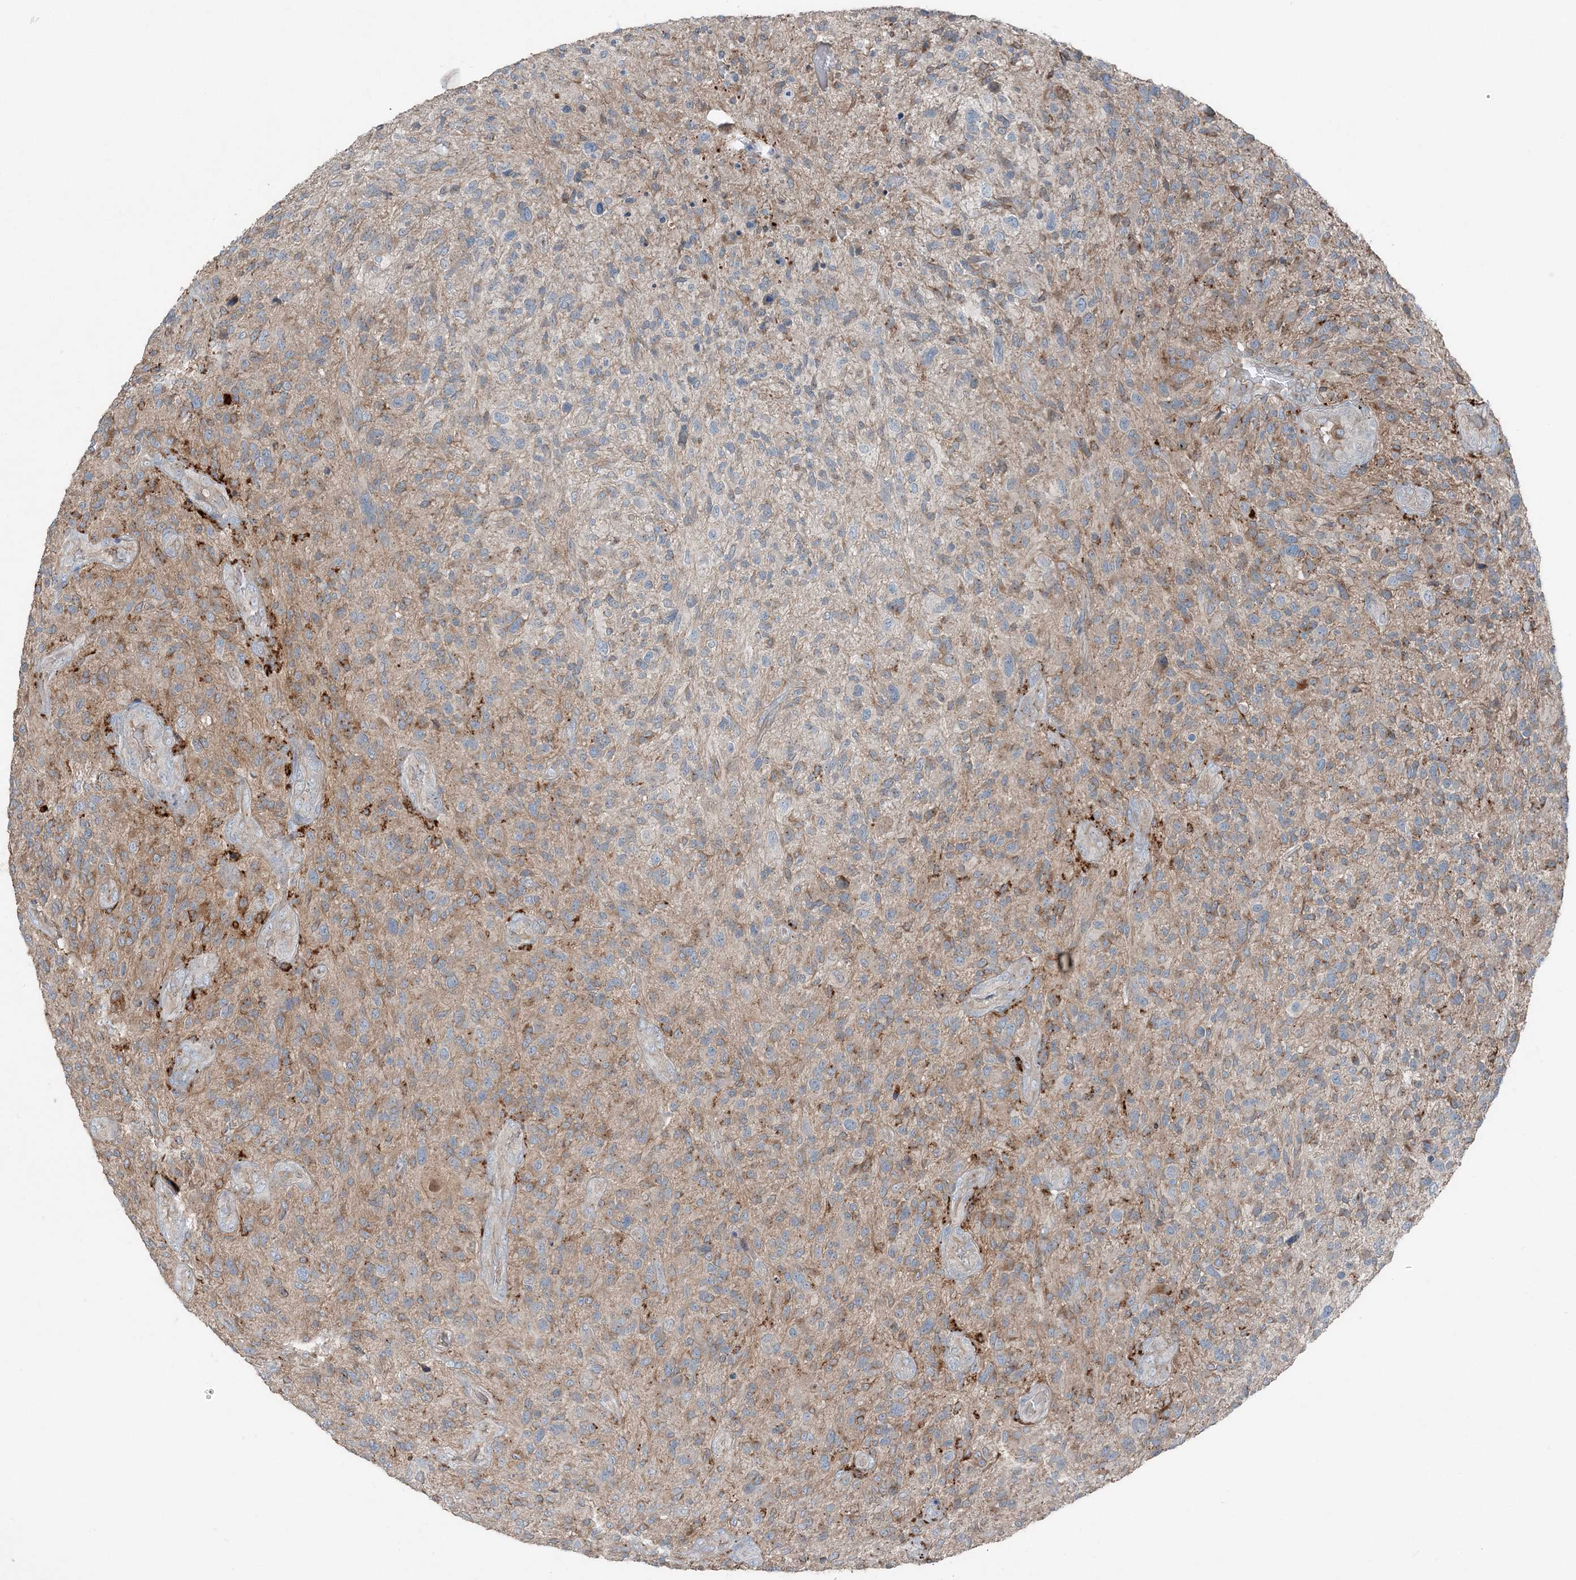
{"staining": {"intensity": "moderate", "quantity": "<25%", "location": "cytoplasmic/membranous"}, "tissue": "glioma", "cell_type": "Tumor cells", "image_type": "cancer", "snomed": [{"axis": "morphology", "description": "Glioma, malignant, High grade"}, {"axis": "topography", "description": "Brain"}], "caption": "Immunohistochemical staining of human glioma demonstrates low levels of moderate cytoplasmic/membranous protein positivity in about <25% of tumor cells.", "gene": "KY", "patient": {"sex": "male", "age": 47}}